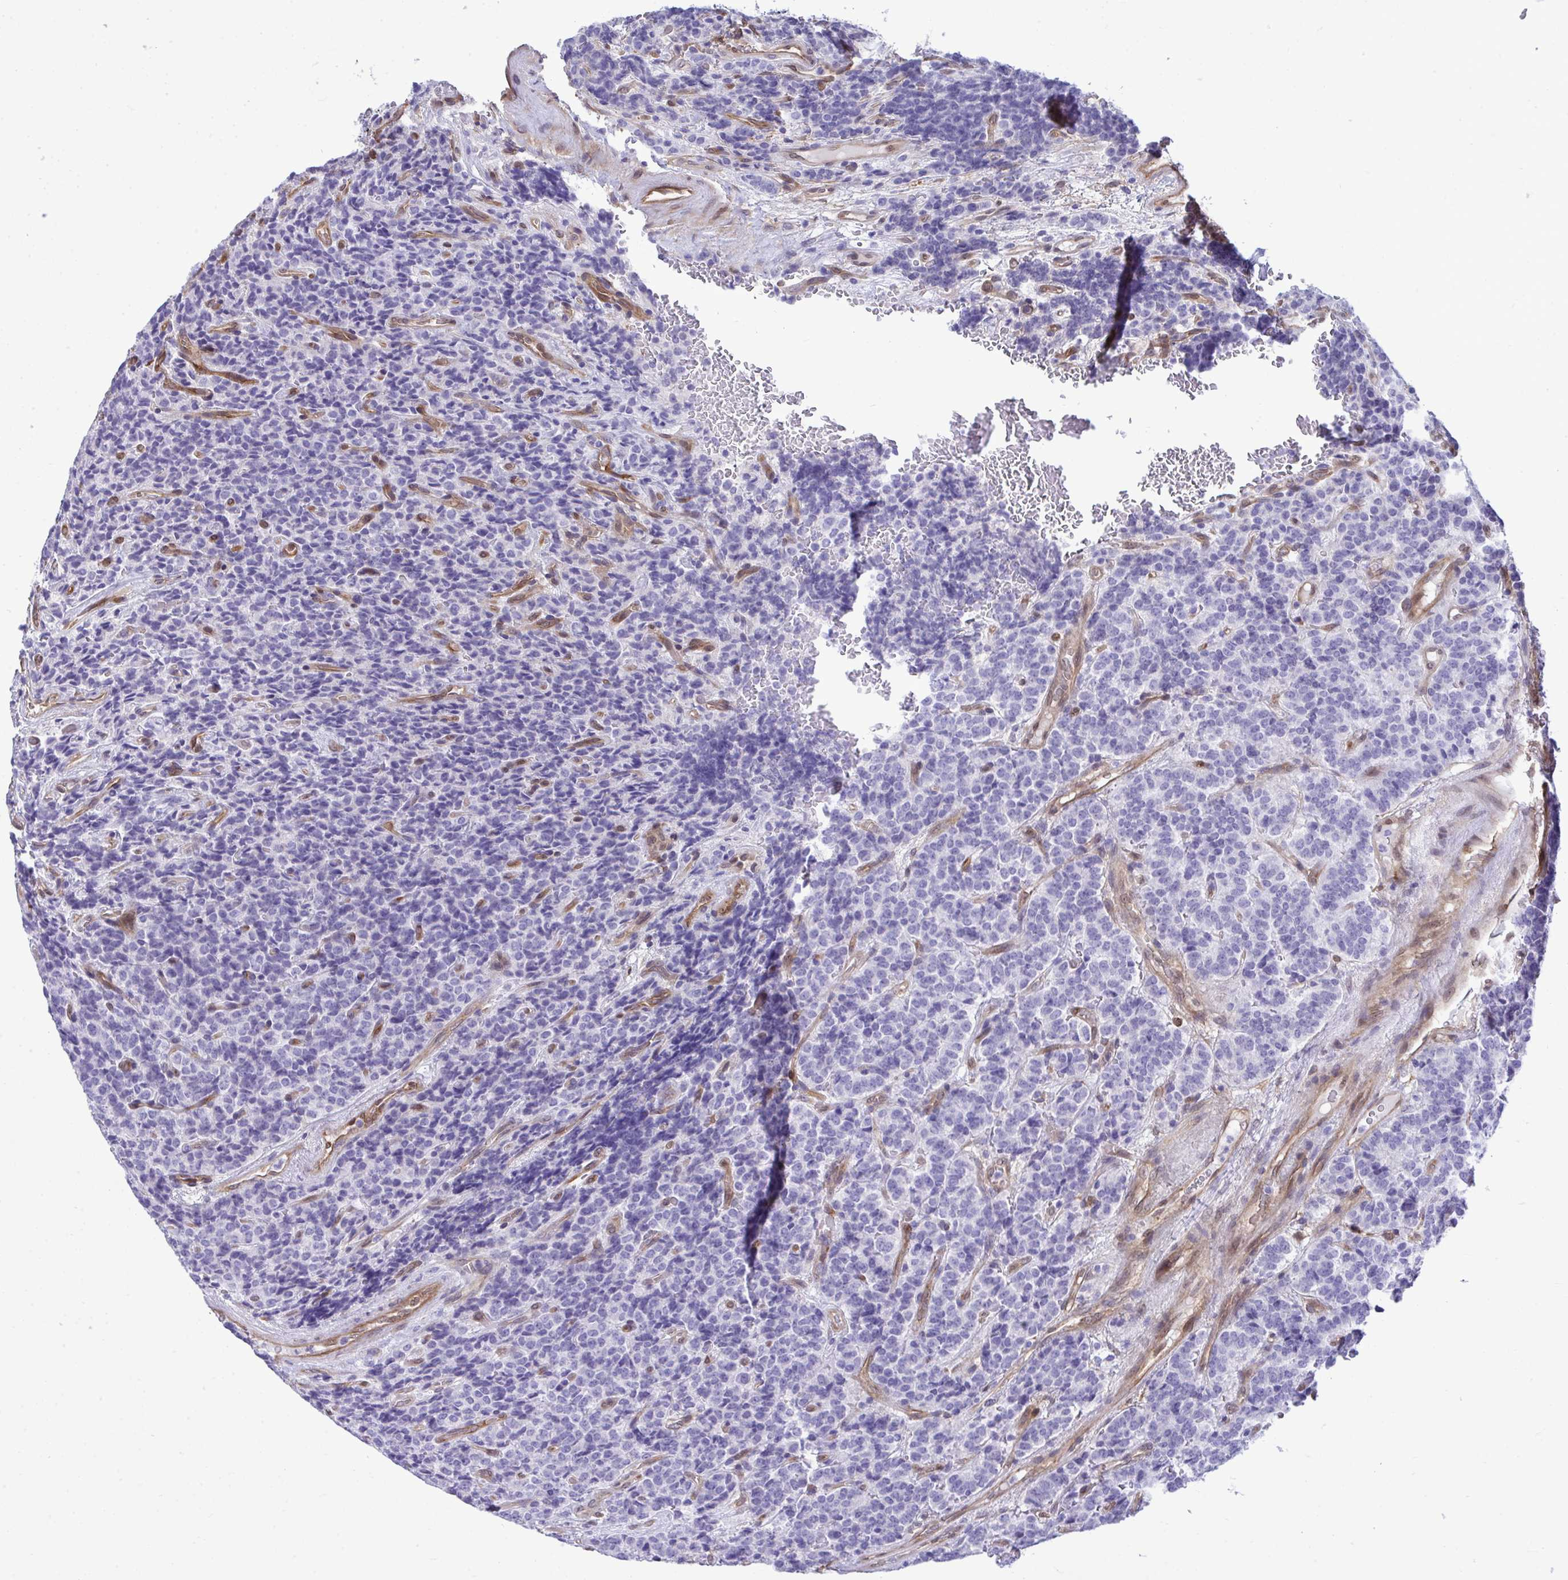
{"staining": {"intensity": "negative", "quantity": "none", "location": "none"}, "tissue": "carcinoid", "cell_type": "Tumor cells", "image_type": "cancer", "snomed": [{"axis": "morphology", "description": "Carcinoid, malignant, NOS"}, {"axis": "topography", "description": "Pancreas"}], "caption": "Carcinoid (malignant) was stained to show a protein in brown. There is no significant expression in tumor cells. (DAB immunohistochemistry with hematoxylin counter stain).", "gene": "LIMS2", "patient": {"sex": "male", "age": 36}}